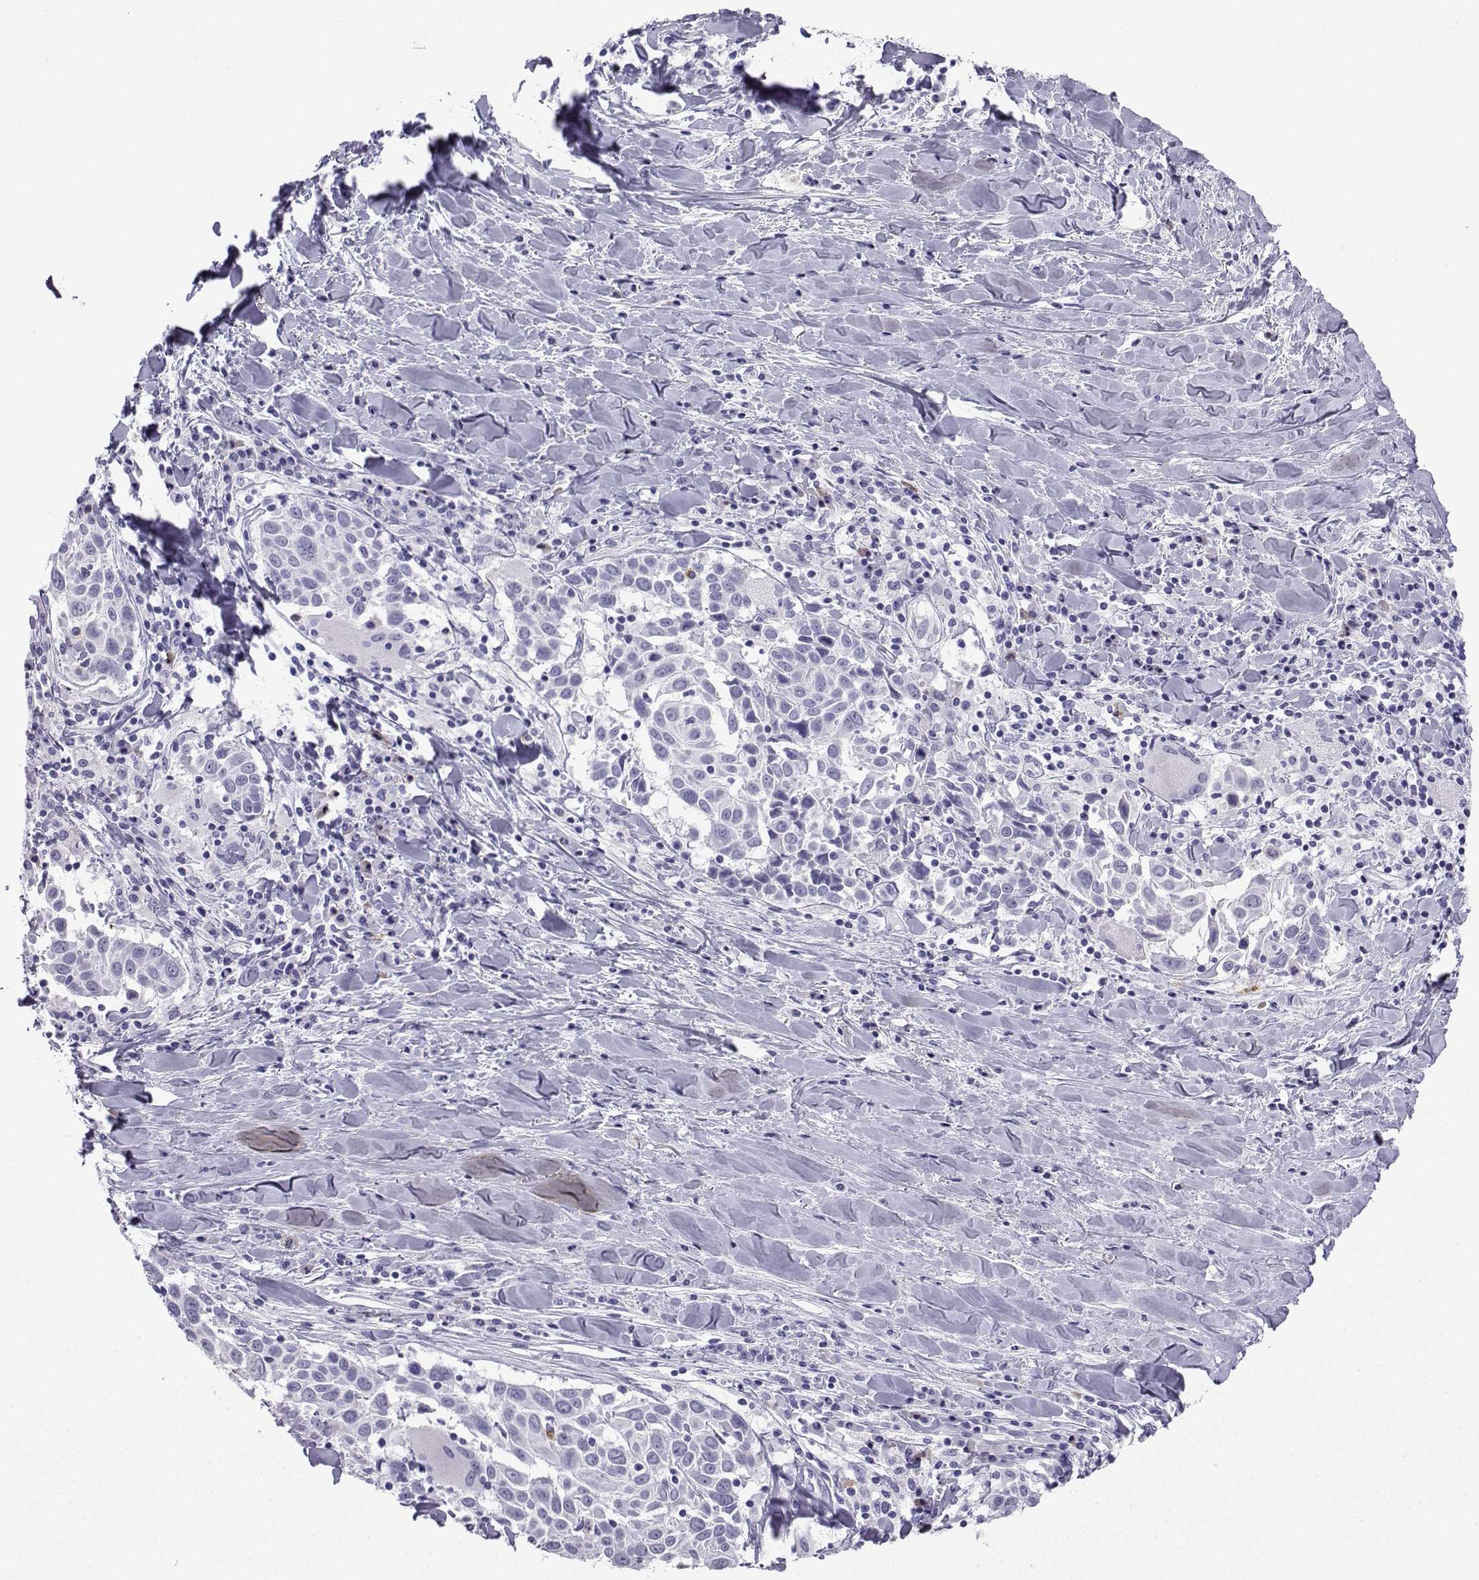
{"staining": {"intensity": "negative", "quantity": "none", "location": "none"}, "tissue": "lung cancer", "cell_type": "Tumor cells", "image_type": "cancer", "snomed": [{"axis": "morphology", "description": "Squamous cell carcinoma, NOS"}, {"axis": "topography", "description": "Lung"}], "caption": "There is no significant staining in tumor cells of squamous cell carcinoma (lung). The staining was performed using DAB to visualize the protein expression in brown, while the nuclei were stained in blue with hematoxylin (Magnification: 20x).", "gene": "SLC18A2", "patient": {"sex": "male", "age": 57}}